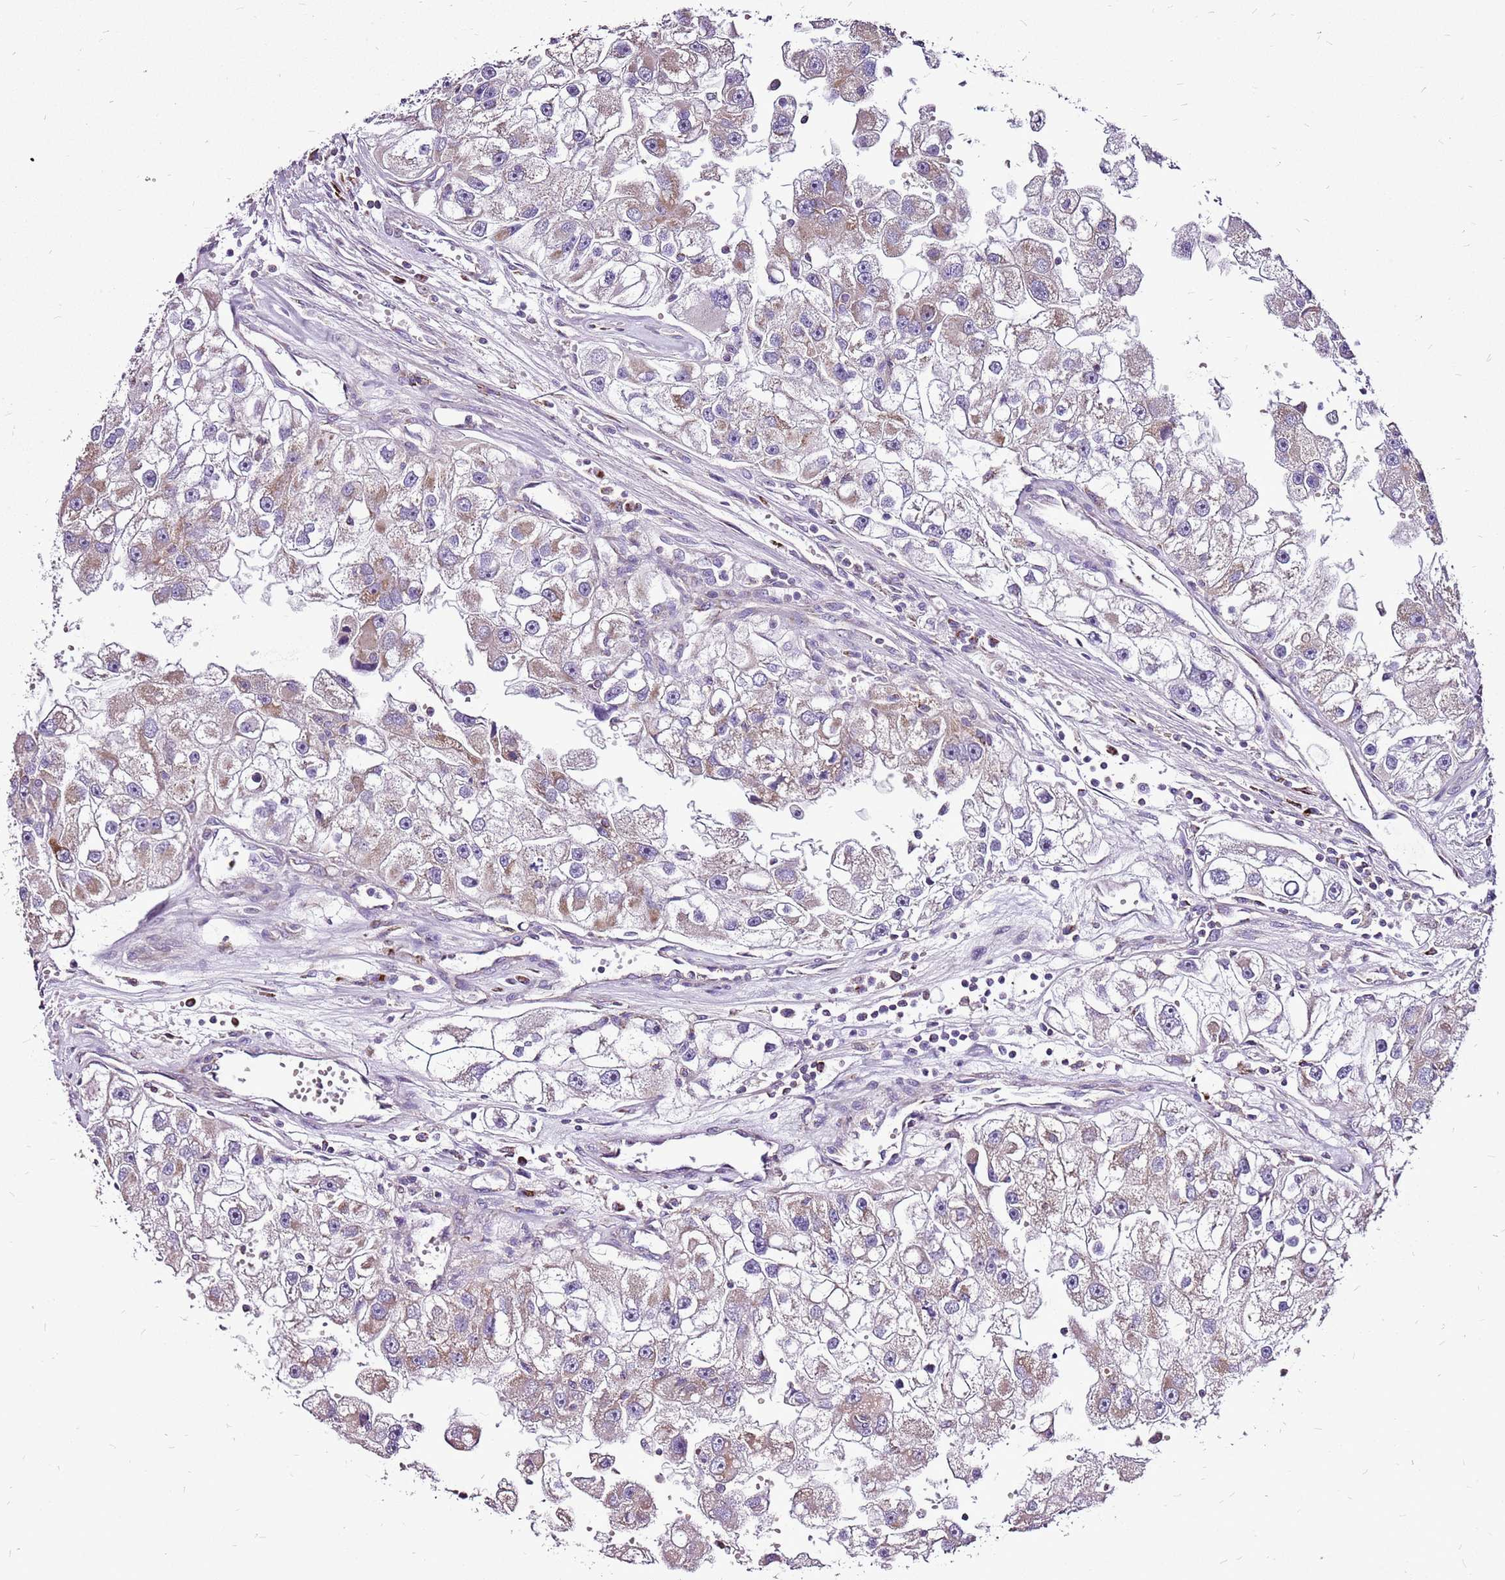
{"staining": {"intensity": "moderate", "quantity": "<25%", "location": "cytoplasmic/membranous"}, "tissue": "renal cancer", "cell_type": "Tumor cells", "image_type": "cancer", "snomed": [{"axis": "morphology", "description": "Adenocarcinoma, NOS"}, {"axis": "topography", "description": "Kidney"}], "caption": "Immunohistochemical staining of renal cancer (adenocarcinoma) reveals low levels of moderate cytoplasmic/membranous staining in about <25% of tumor cells.", "gene": "GCDH", "patient": {"sex": "male", "age": 63}}